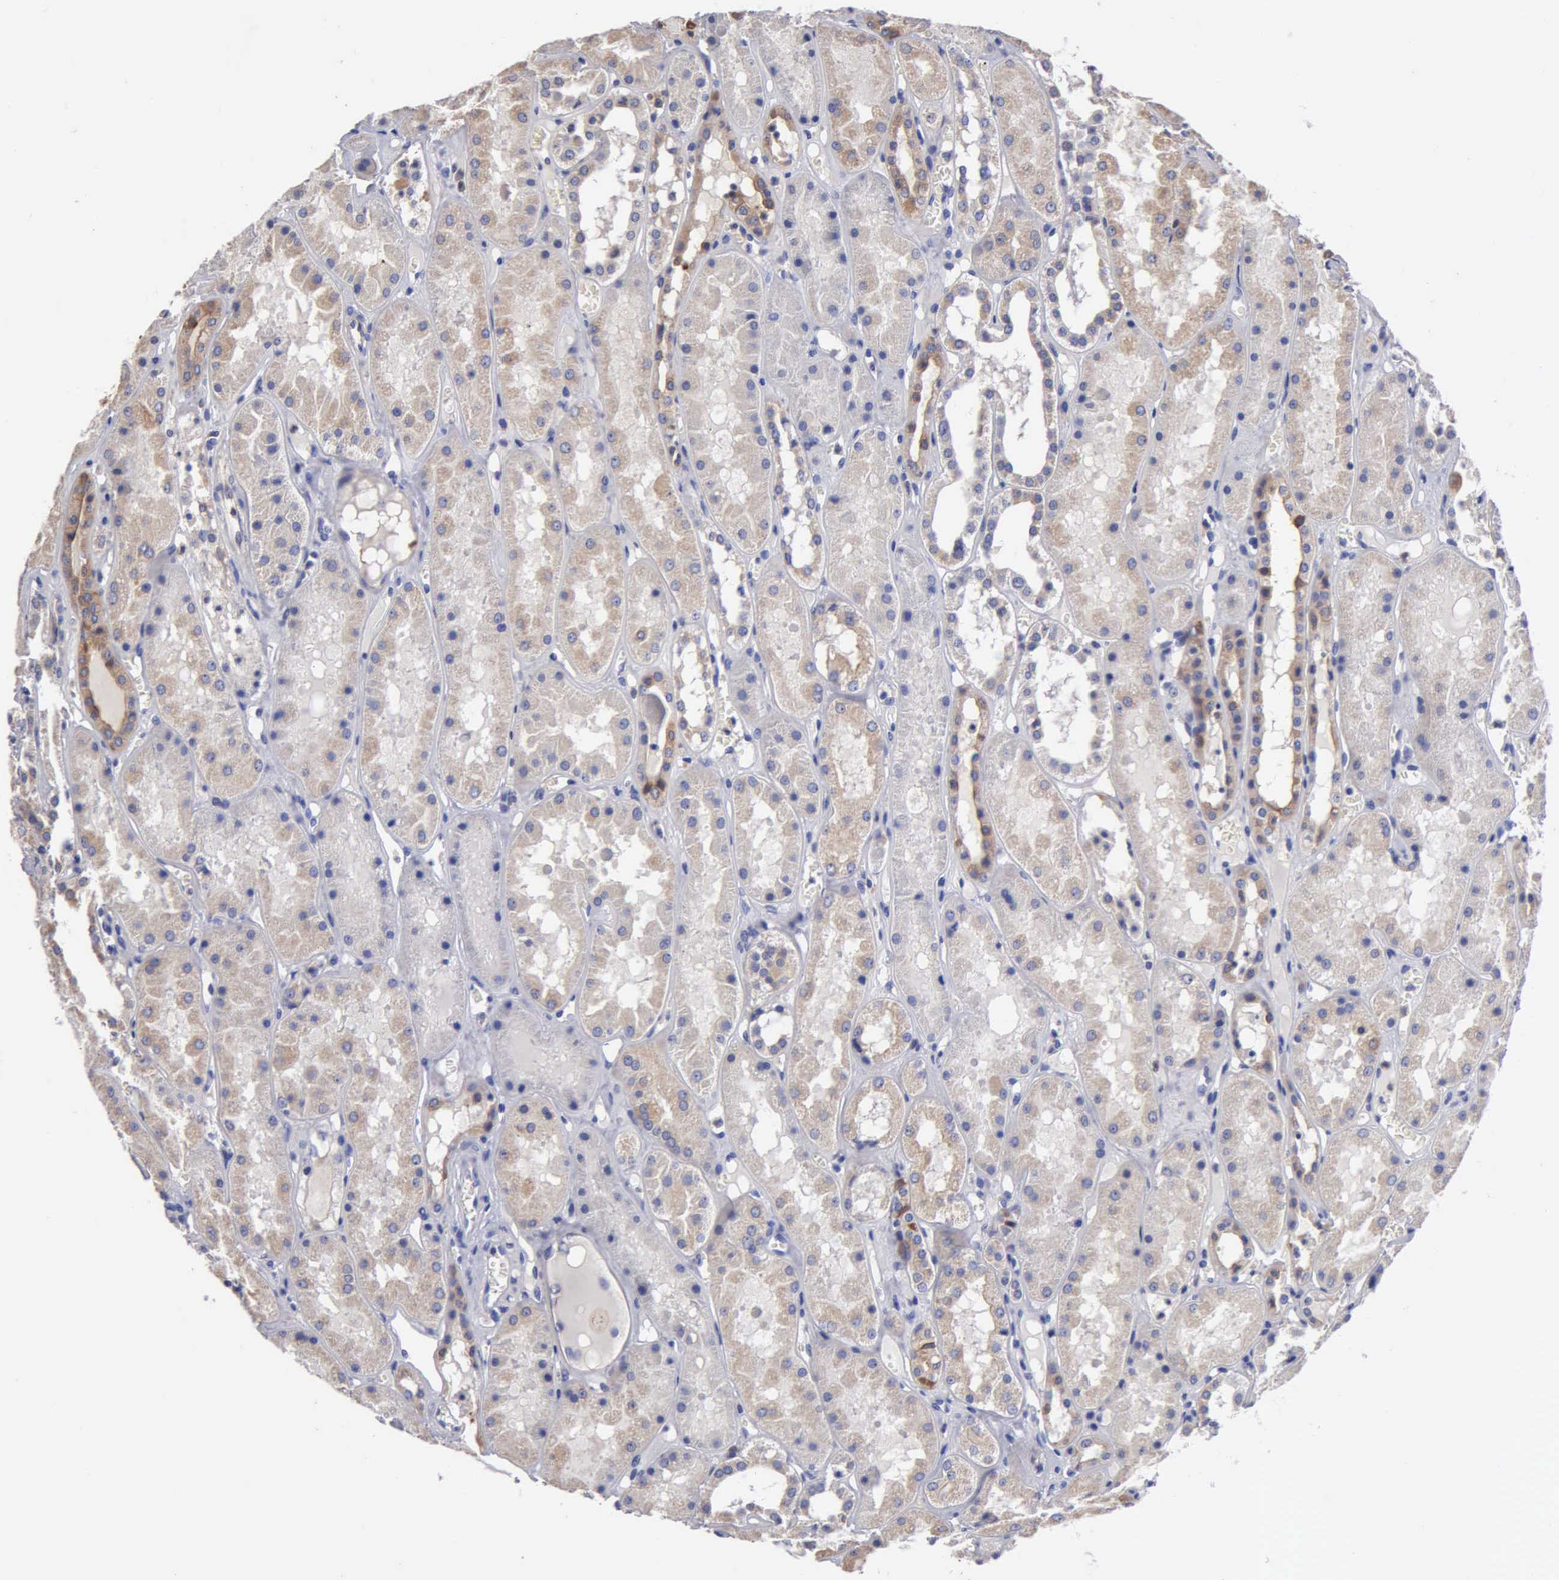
{"staining": {"intensity": "strong", "quantity": ">75%", "location": "cytoplasmic/membranous"}, "tissue": "kidney", "cell_type": "Cells in glomeruli", "image_type": "normal", "snomed": [{"axis": "morphology", "description": "Normal tissue, NOS"}, {"axis": "topography", "description": "Kidney"}], "caption": "Brown immunohistochemical staining in normal kidney reveals strong cytoplasmic/membranous positivity in about >75% of cells in glomeruli.", "gene": "PTGS2", "patient": {"sex": "male", "age": 36}}